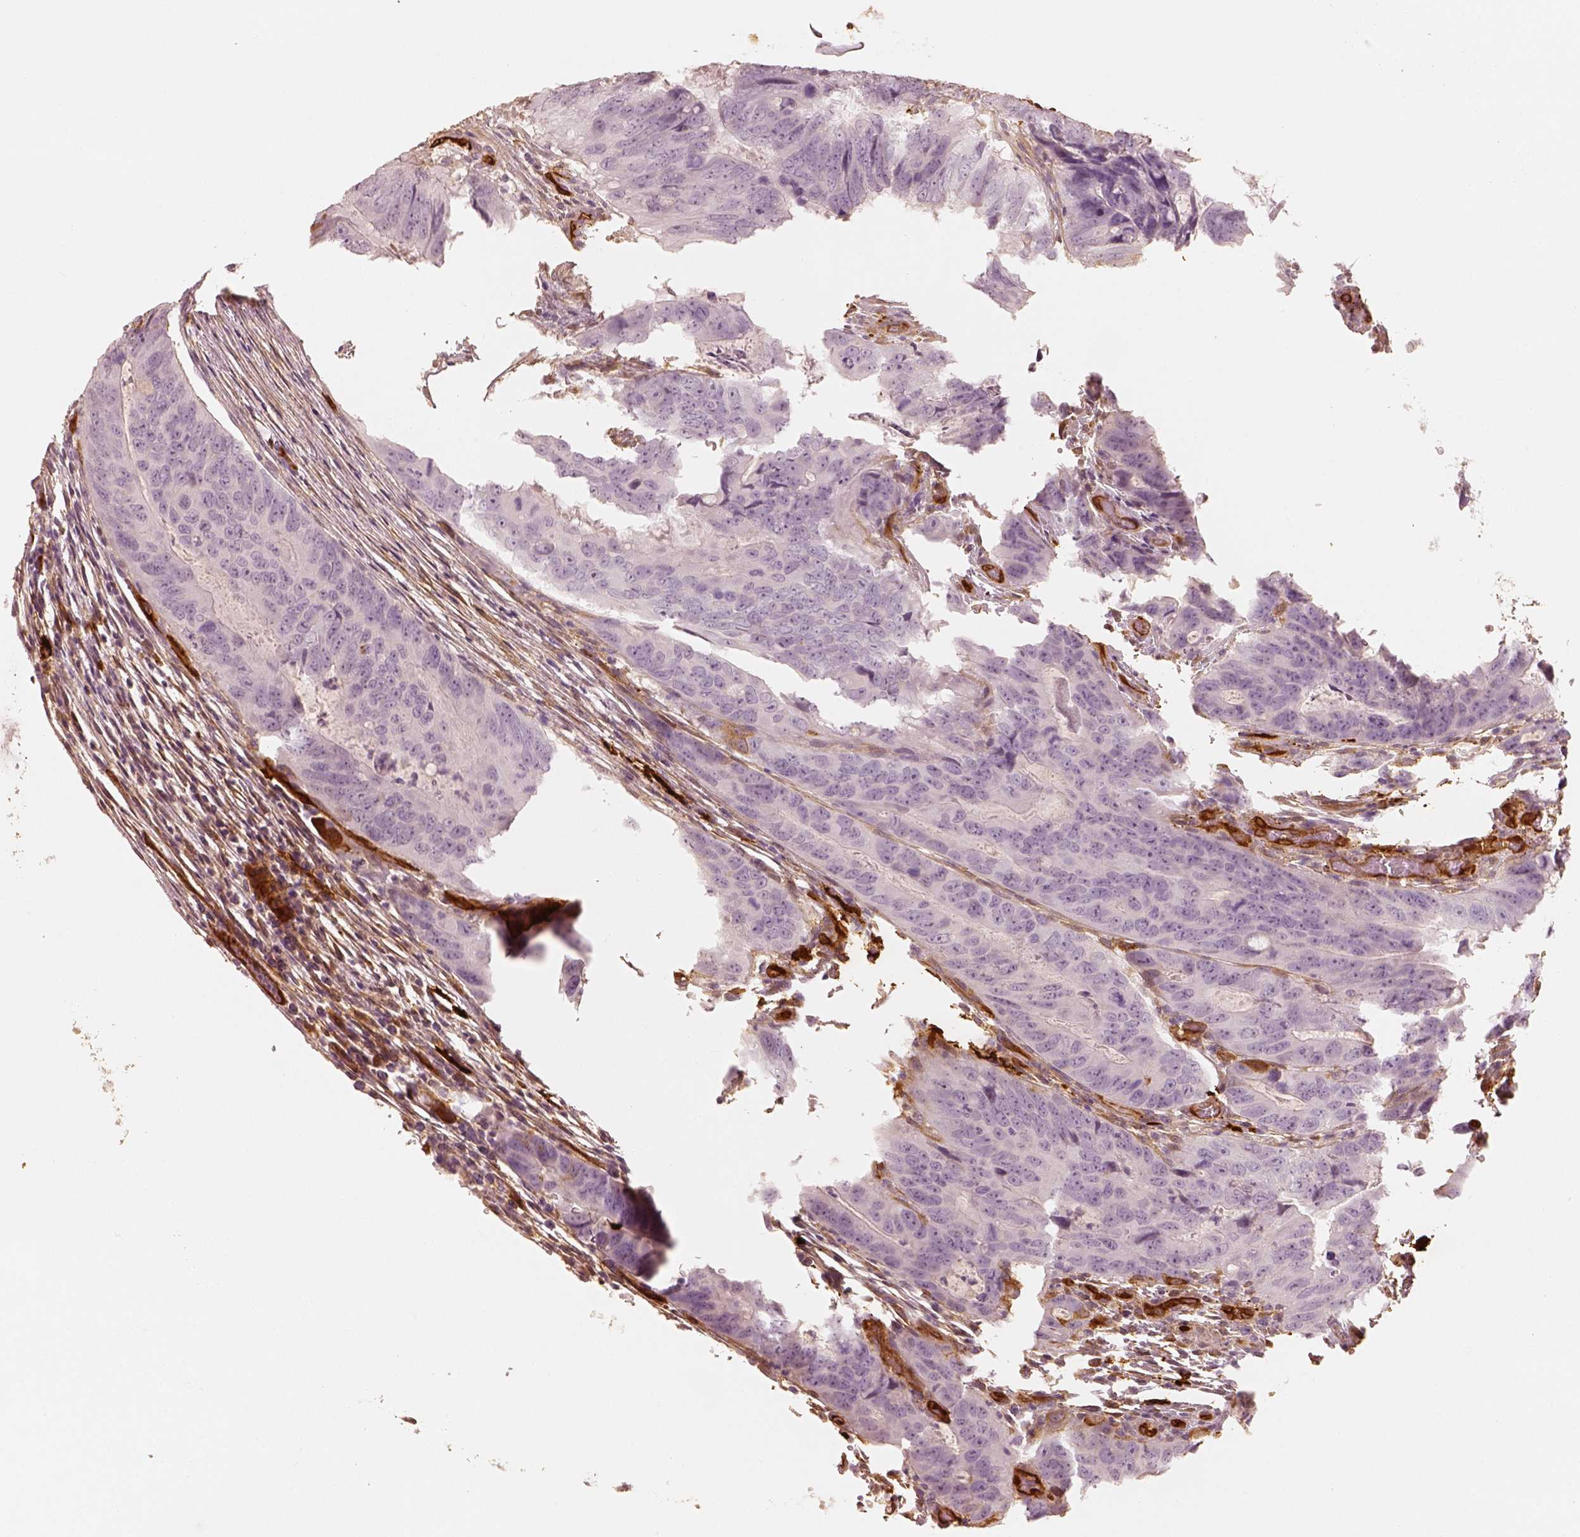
{"staining": {"intensity": "negative", "quantity": "none", "location": "none"}, "tissue": "colorectal cancer", "cell_type": "Tumor cells", "image_type": "cancer", "snomed": [{"axis": "morphology", "description": "Adenocarcinoma, NOS"}, {"axis": "topography", "description": "Colon"}], "caption": "Image shows no significant protein positivity in tumor cells of colorectal cancer (adenocarcinoma).", "gene": "FSCN1", "patient": {"sex": "male", "age": 79}}